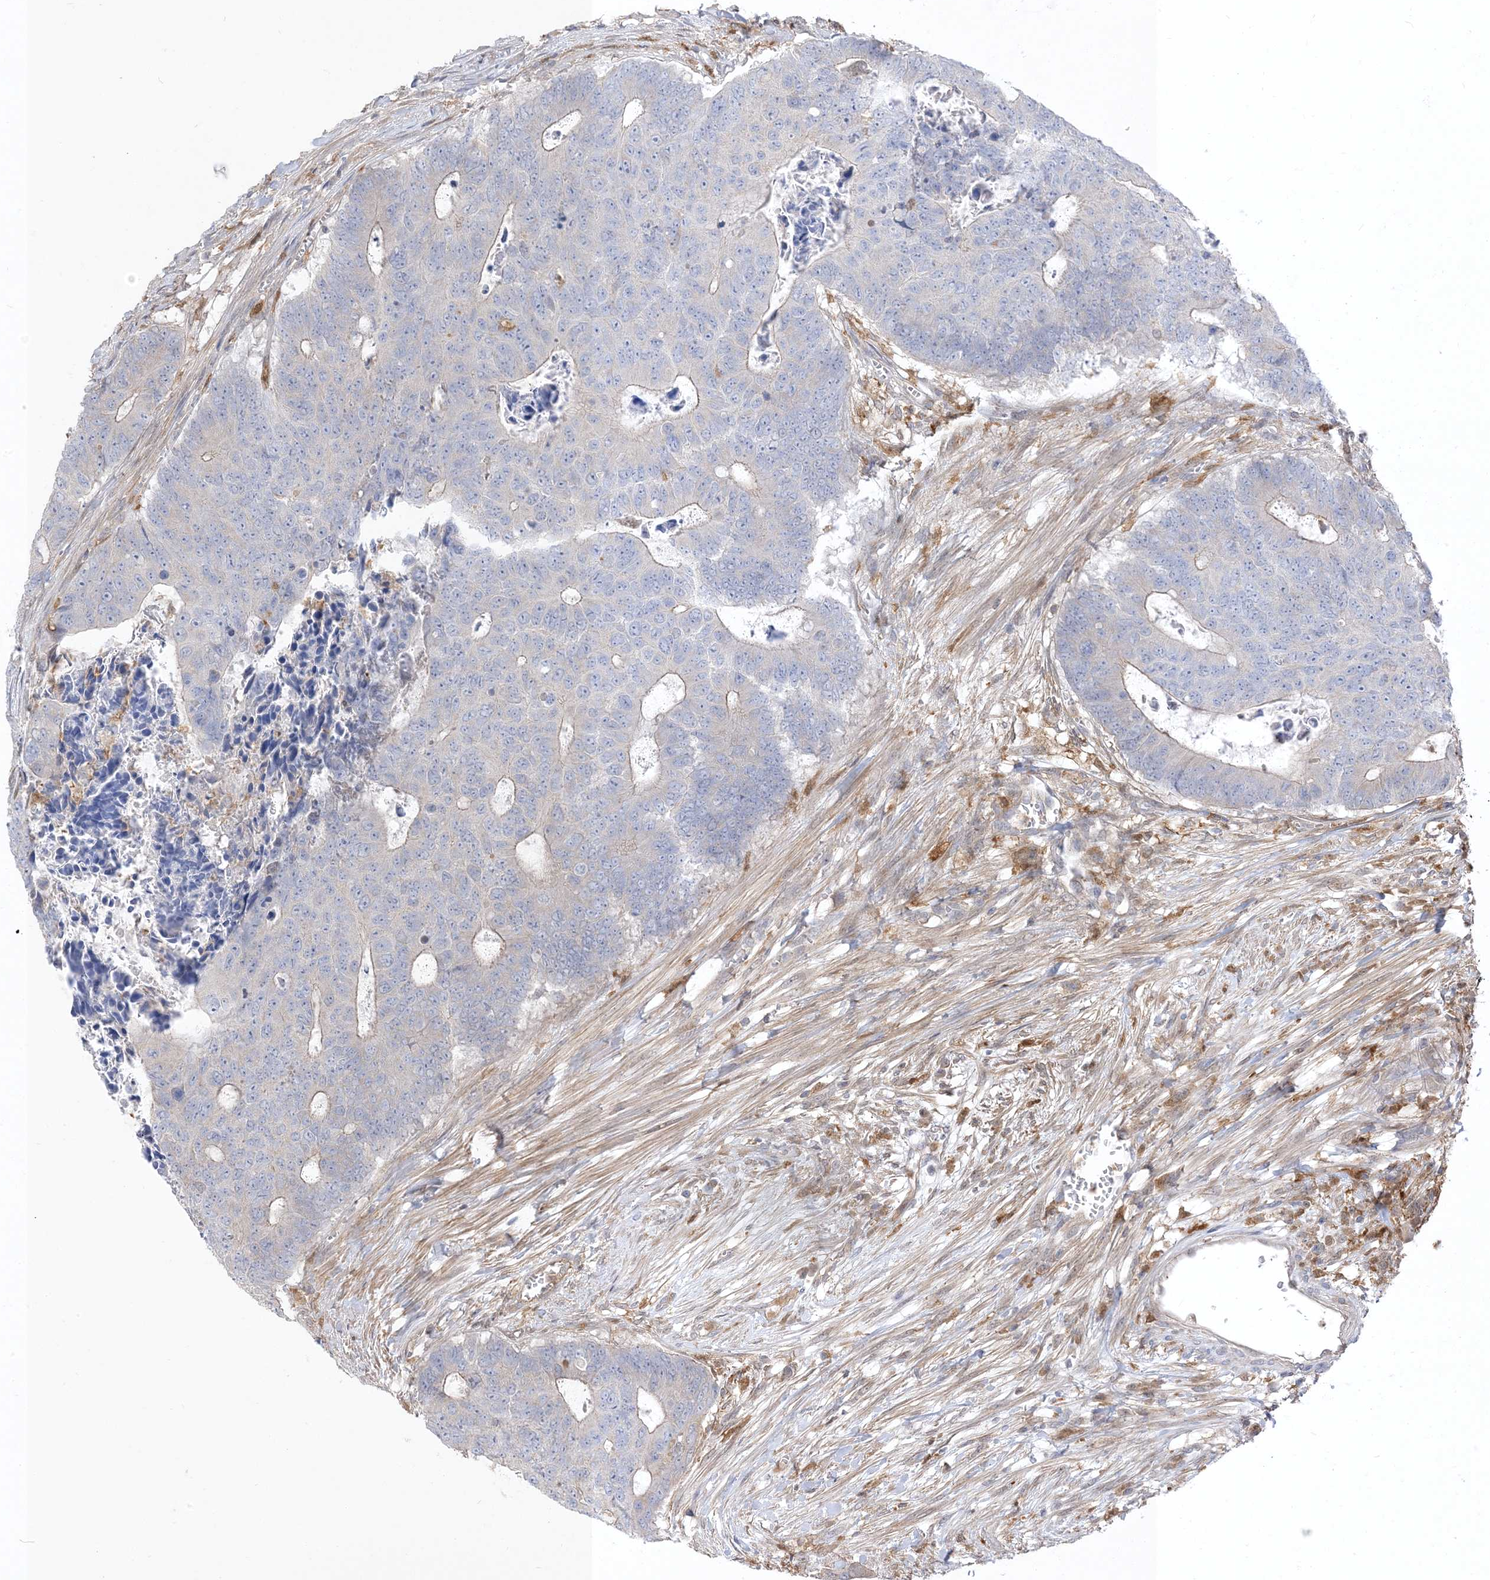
{"staining": {"intensity": "negative", "quantity": "none", "location": "none"}, "tissue": "colorectal cancer", "cell_type": "Tumor cells", "image_type": "cancer", "snomed": [{"axis": "morphology", "description": "Adenocarcinoma, NOS"}, {"axis": "topography", "description": "Colon"}], "caption": "Human colorectal cancer (adenocarcinoma) stained for a protein using immunohistochemistry (IHC) demonstrates no positivity in tumor cells.", "gene": "NAGK", "patient": {"sex": "male", "age": 87}}